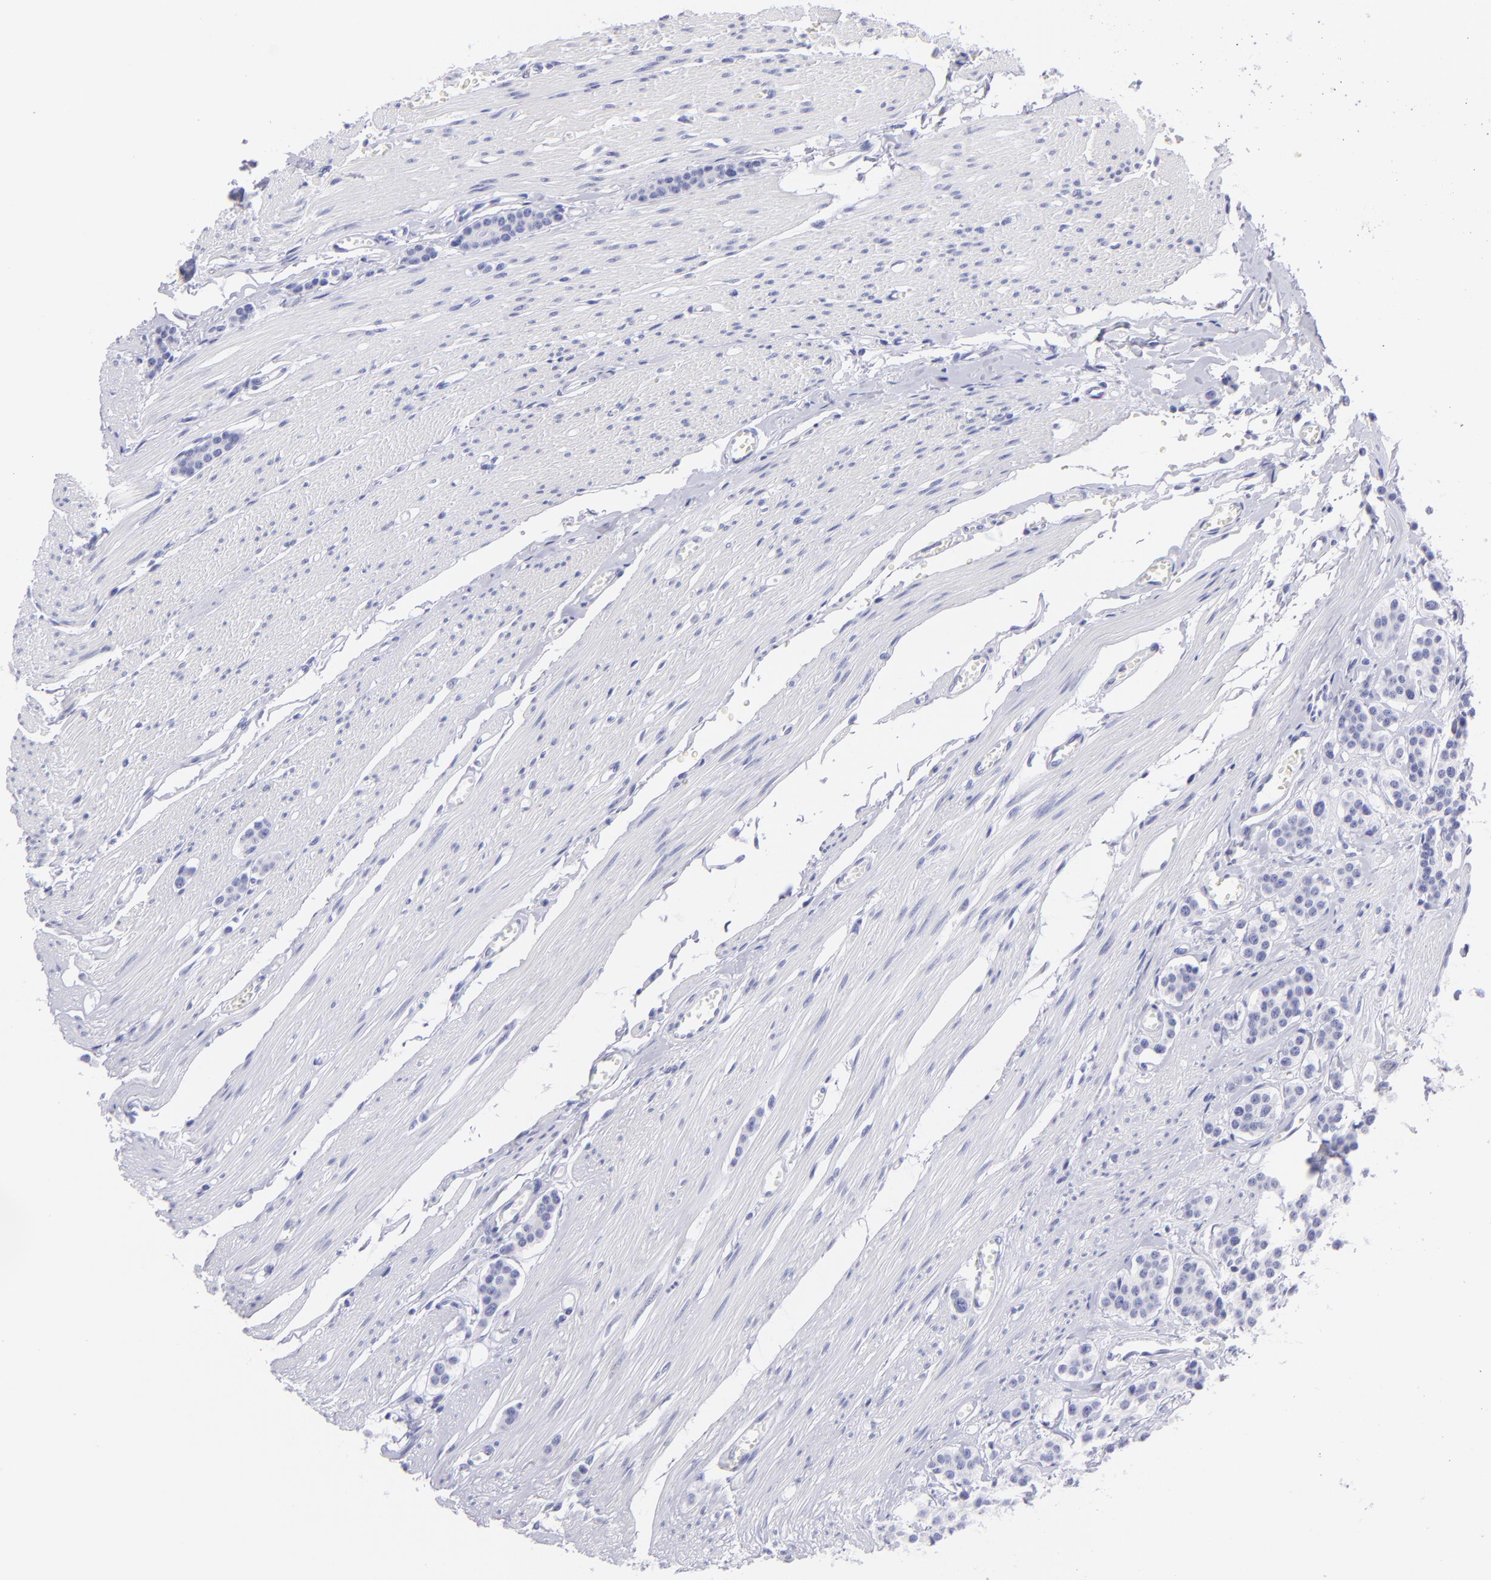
{"staining": {"intensity": "negative", "quantity": "none", "location": "none"}, "tissue": "carcinoid", "cell_type": "Tumor cells", "image_type": "cancer", "snomed": [{"axis": "morphology", "description": "Carcinoid, malignant, NOS"}, {"axis": "topography", "description": "Small intestine"}], "caption": "High power microscopy image of an IHC micrograph of carcinoid, revealing no significant staining in tumor cells.", "gene": "CNP", "patient": {"sex": "male", "age": 60}}